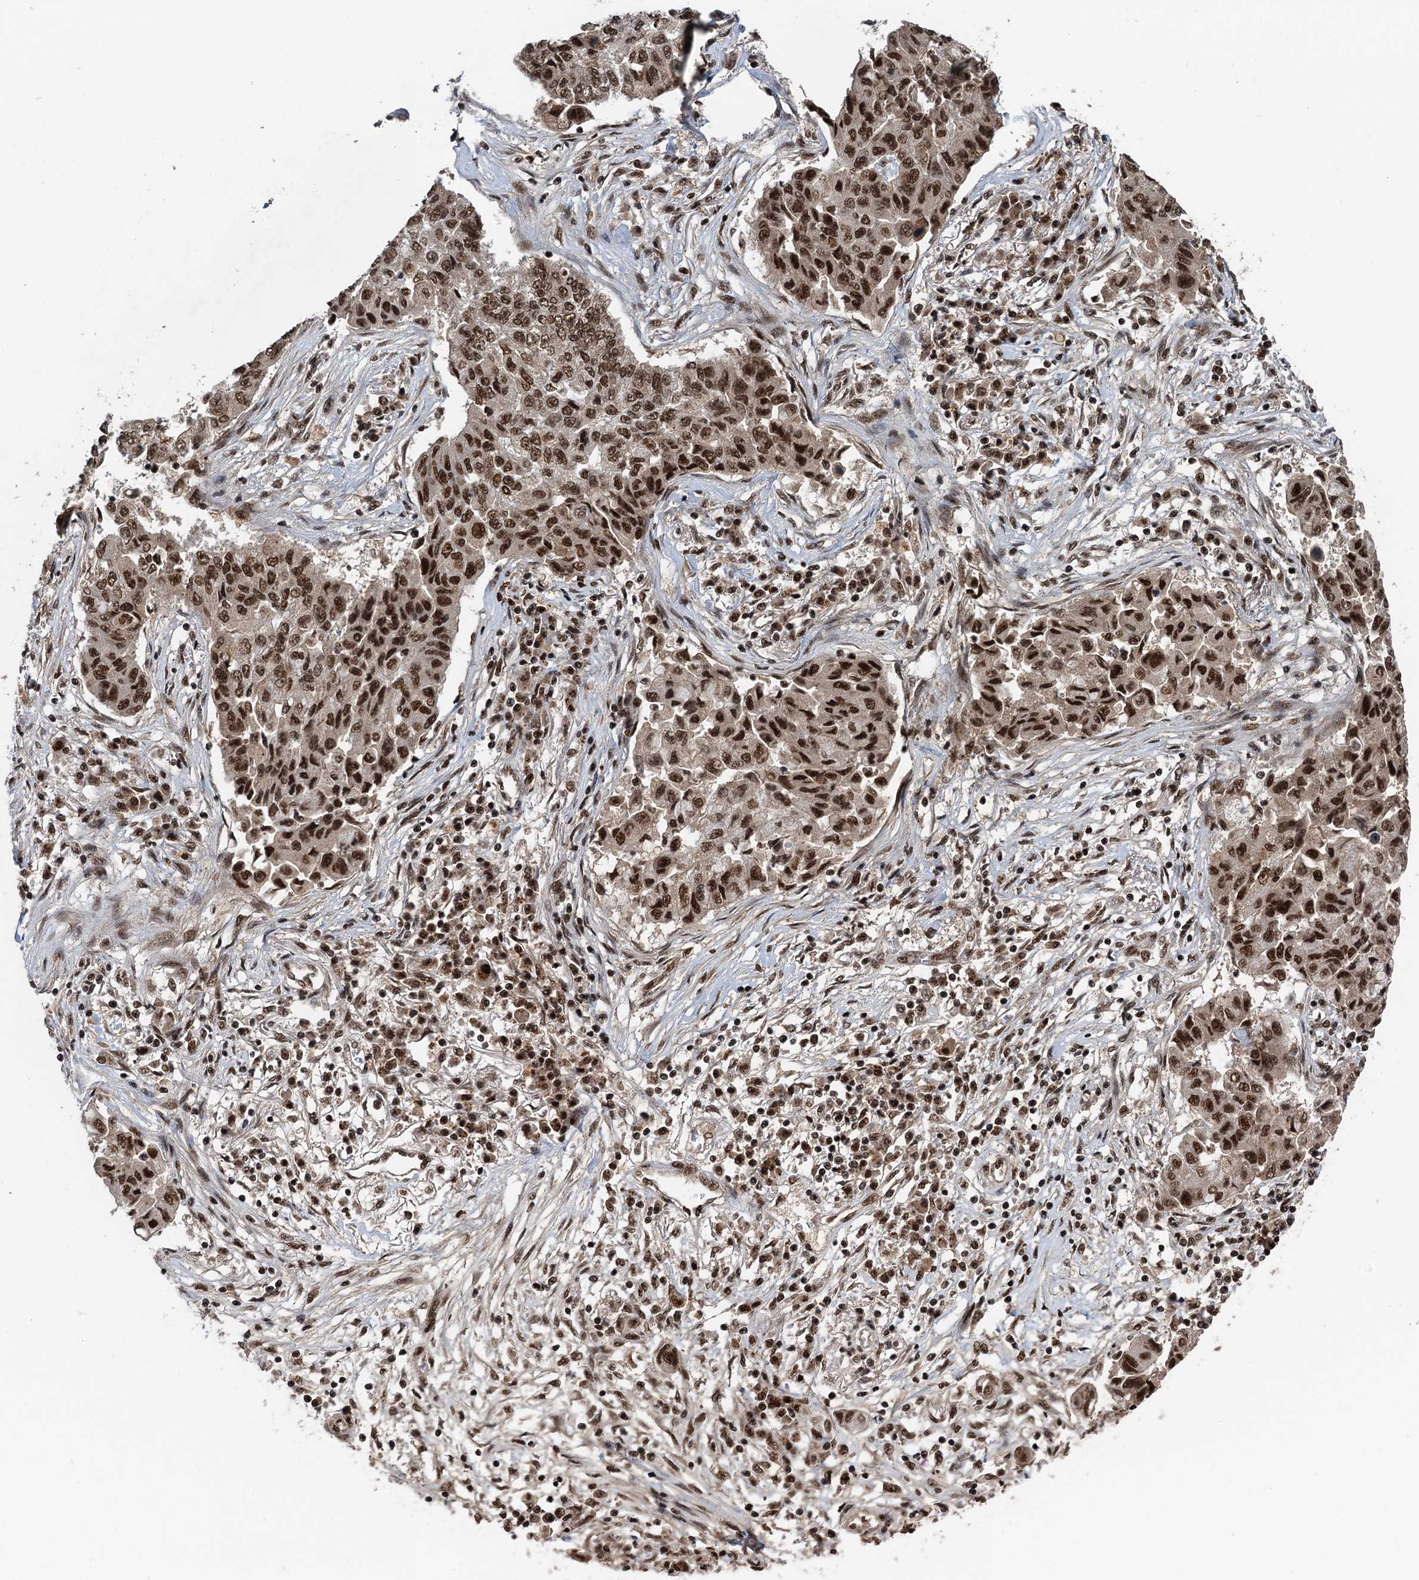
{"staining": {"intensity": "moderate", "quantity": ">75%", "location": "nuclear"}, "tissue": "lung cancer", "cell_type": "Tumor cells", "image_type": "cancer", "snomed": [{"axis": "morphology", "description": "Squamous cell carcinoma, NOS"}, {"axis": "topography", "description": "Lung"}], "caption": "Human lung cancer stained with a brown dye reveals moderate nuclear positive positivity in approximately >75% of tumor cells.", "gene": "ZC3H18", "patient": {"sex": "male", "age": 74}}